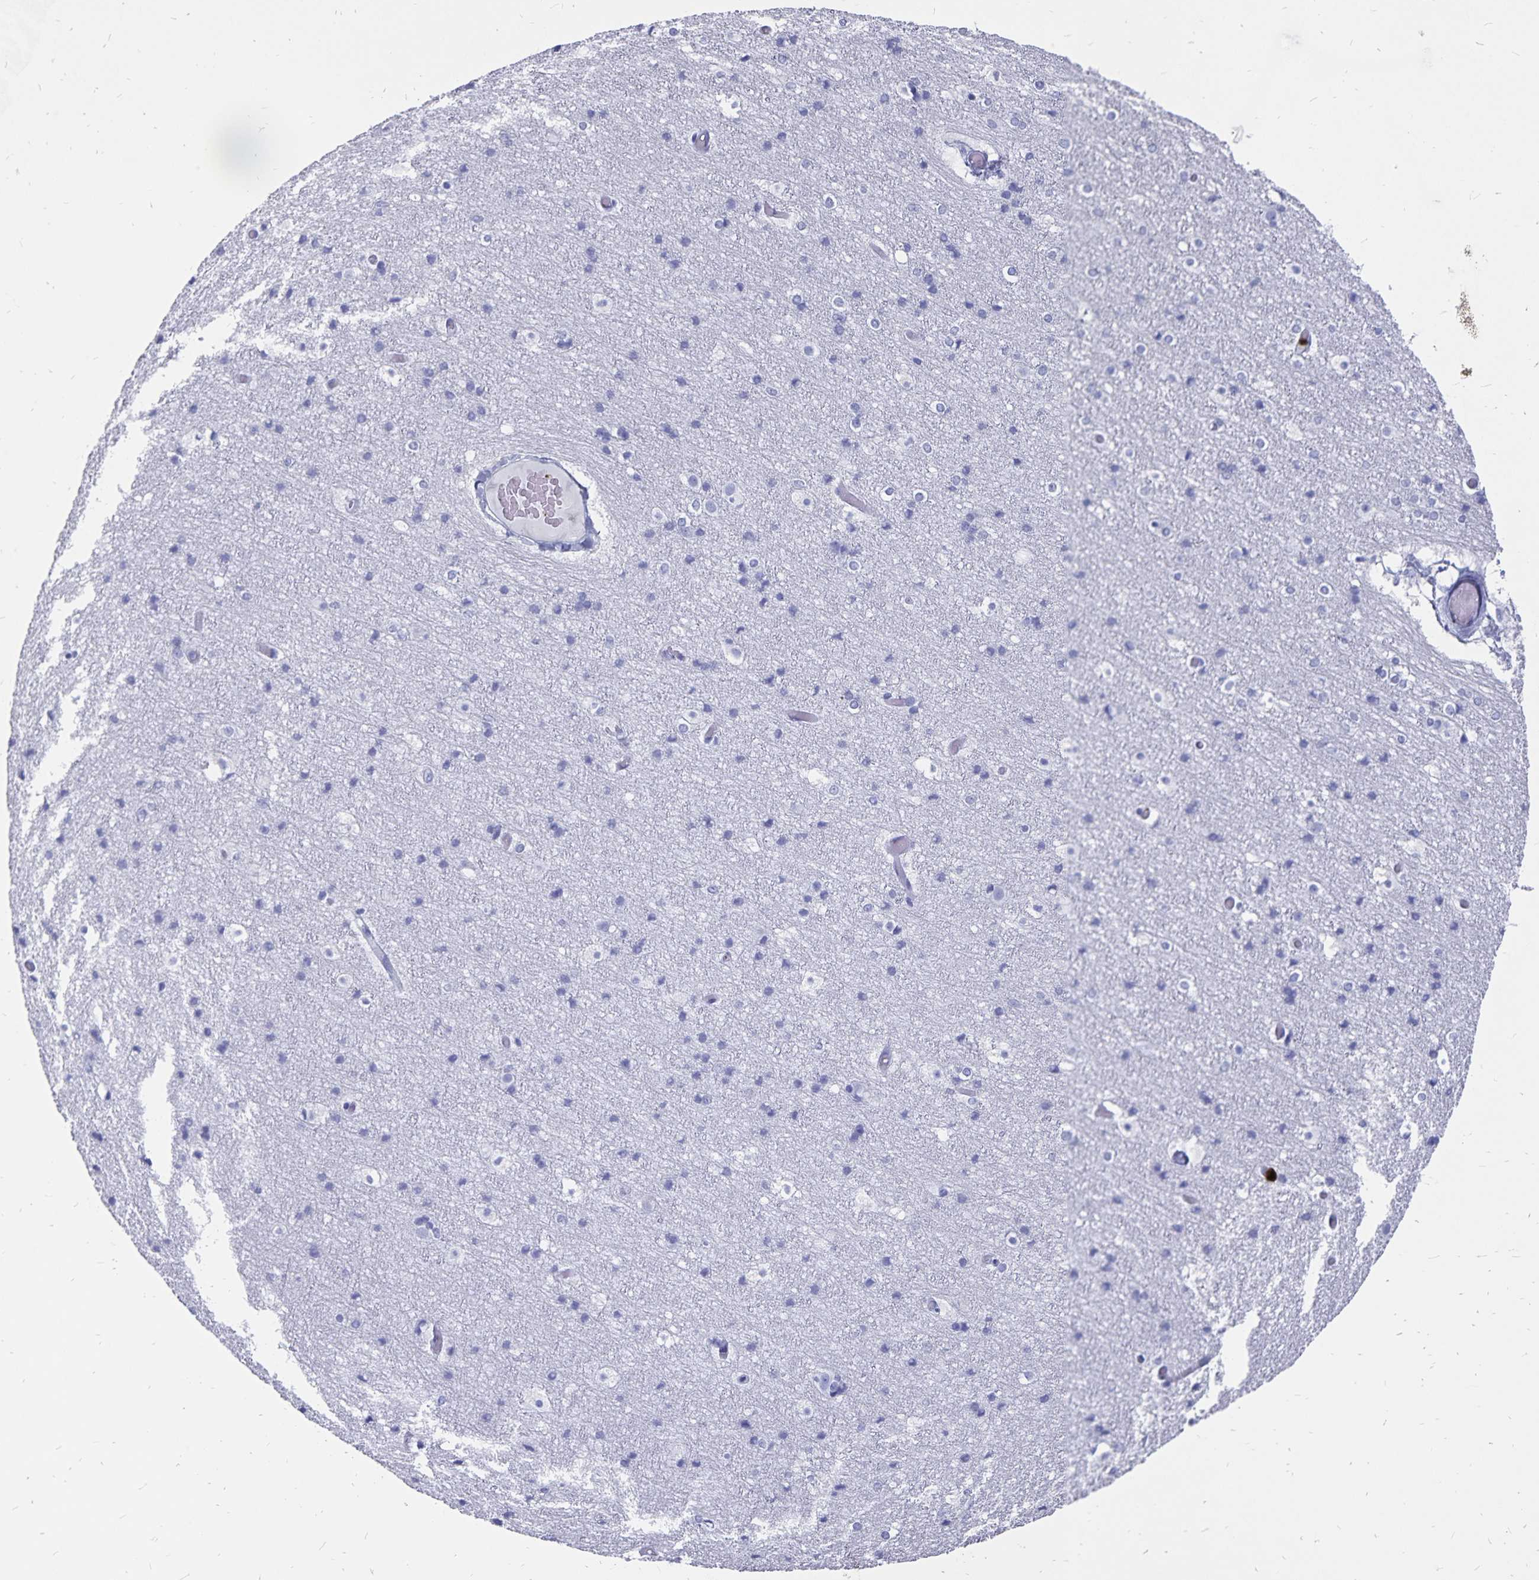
{"staining": {"intensity": "negative", "quantity": "none", "location": "none"}, "tissue": "cerebral cortex", "cell_type": "Endothelial cells", "image_type": "normal", "snomed": [{"axis": "morphology", "description": "Normal tissue, NOS"}, {"axis": "topography", "description": "Cerebral cortex"}], "caption": "IHC image of unremarkable cerebral cortex: human cerebral cortex stained with DAB demonstrates no significant protein positivity in endothelial cells.", "gene": "ADH1A", "patient": {"sex": "female", "age": 52}}